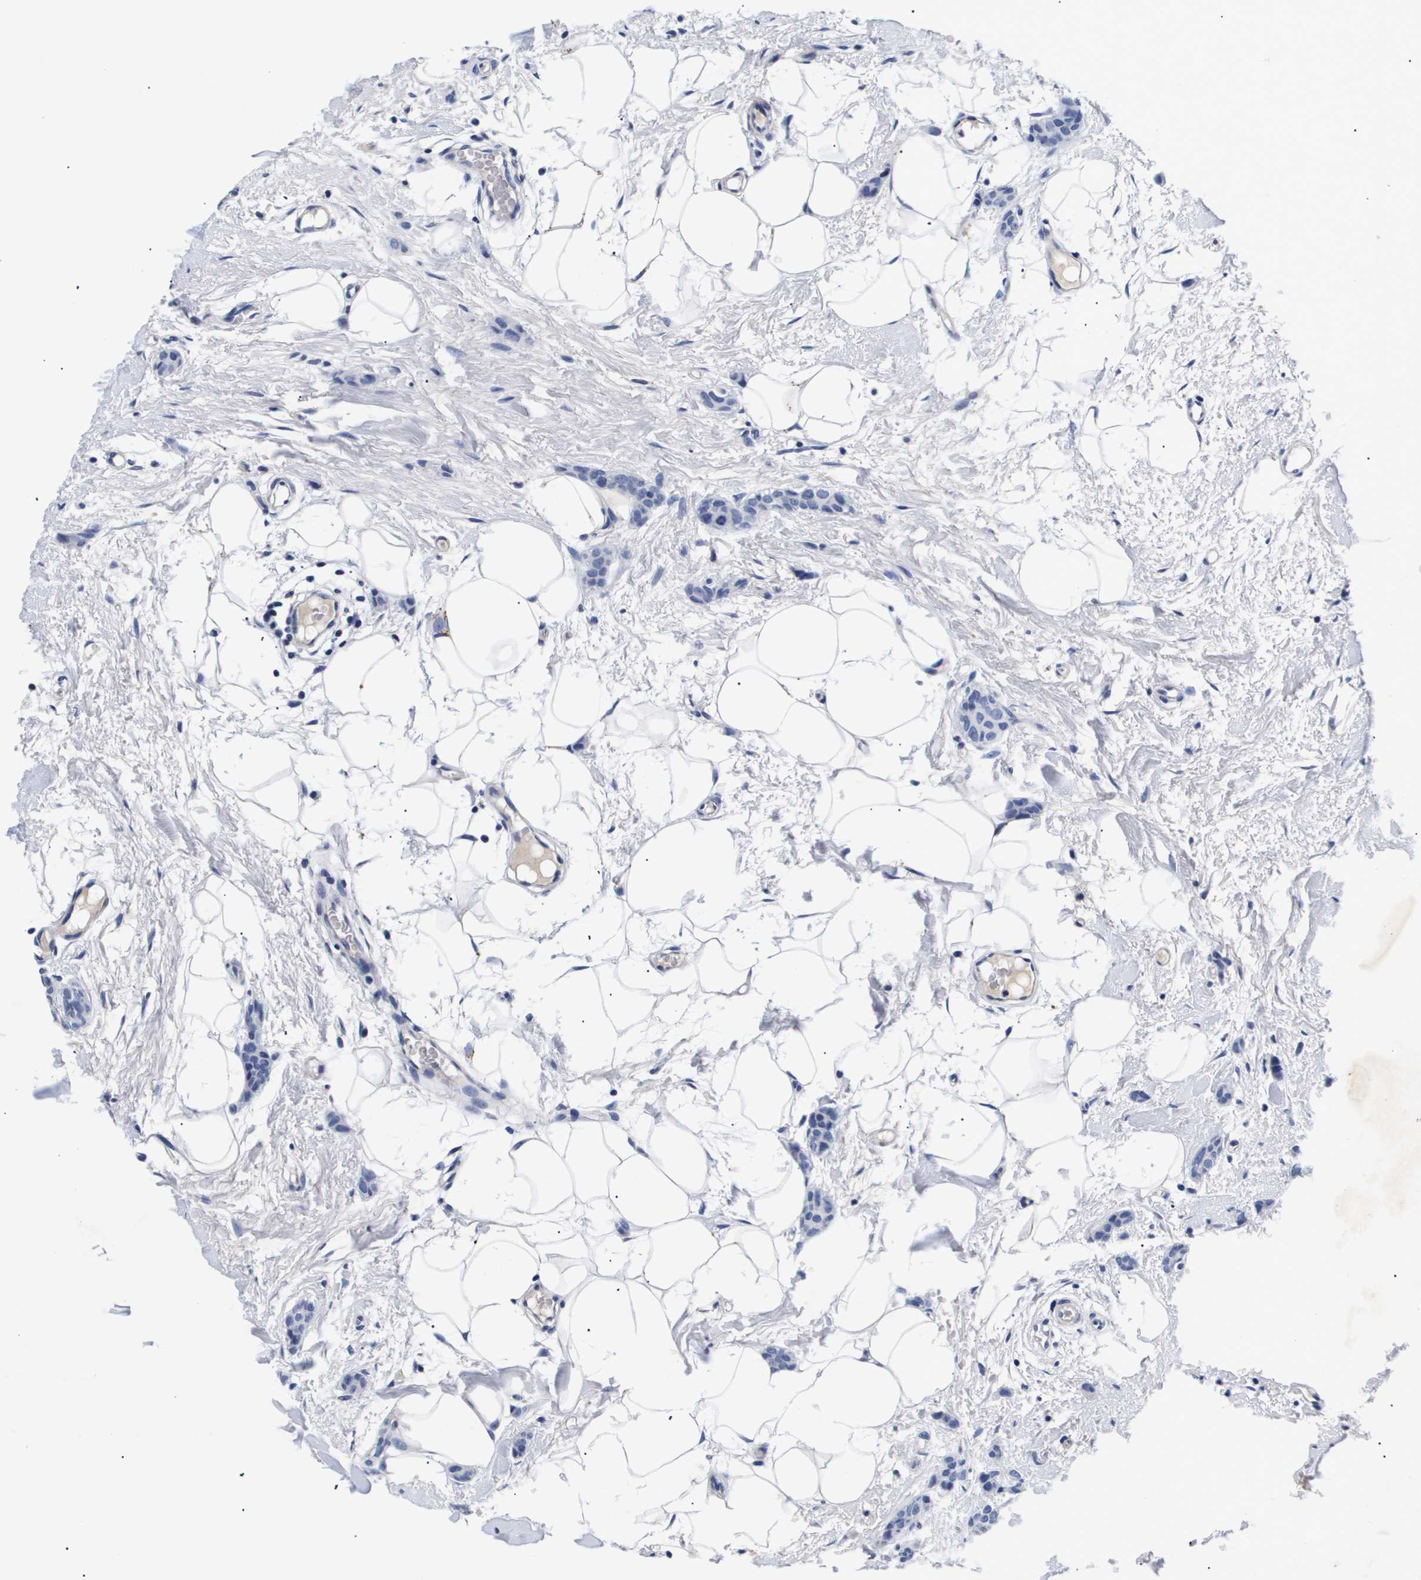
{"staining": {"intensity": "negative", "quantity": "none", "location": "none"}, "tissue": "breast cancer", "cell_type": "Tumor cells", "image_type": "cancer", "snomed": [{"axis": "morphology", "description": "Lobular carcinoma"}, {"axis": "topography", "description": "Skin"}, {"axis": "topography", "description": "Breast"}], "caption": "DAB (3,3'-diaminobenzidine) immunohistochemical staining of human breast lobular carcinoma exhibits no significant expression in tumor cells.", "gene": "ATP6V0A4", "patient": {"sex": "female", "age": 46}}